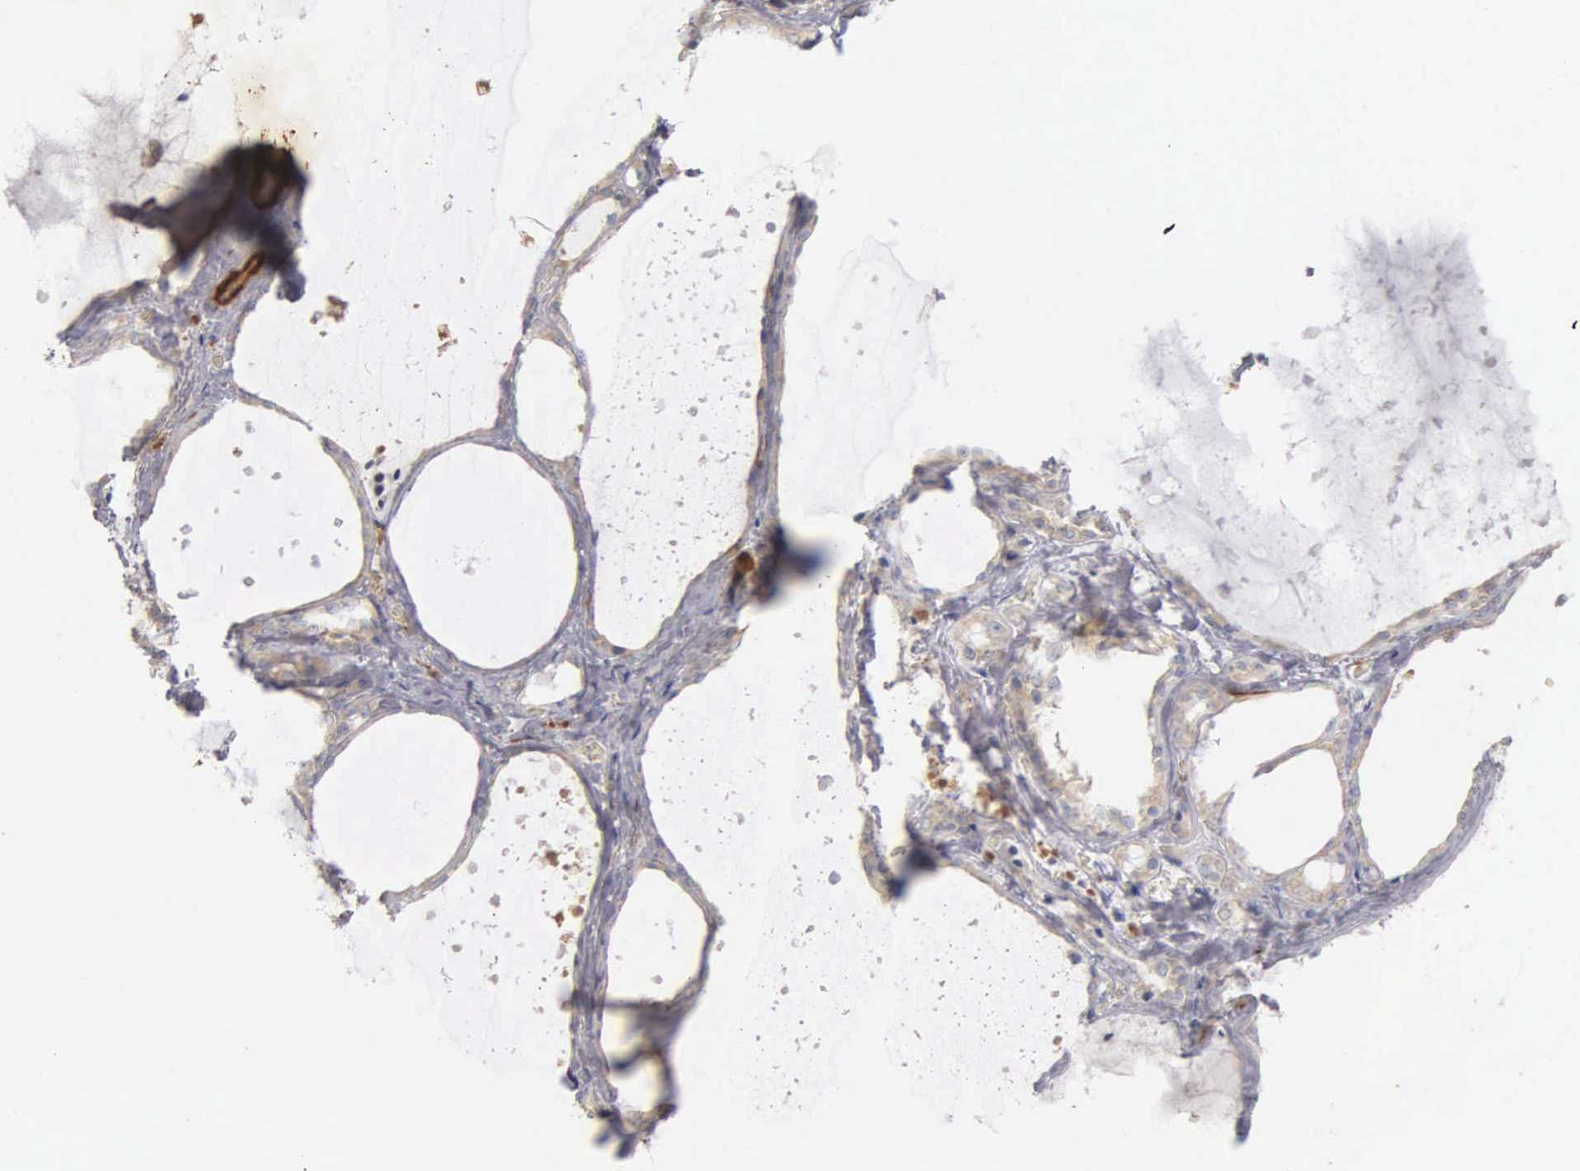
{"staining": {"intensity": "negative", "quantity": "none", "location": "none"}, "tissue": "thyroid gland", "cell_type": "Glandular cells", "image_type": "normal", "snomed": [{"axis": "morphology", "description": "Normal tissue, NOS"}, {"axis": "topography", "description": "Thyroid gland"}], "caption": "This is an immunohistochemistry photomicrograph of normal thyroid gland. There is no staining in glandular cells.", "gene": "CNN1", "patient": {"sex": "male", "age": 76}}